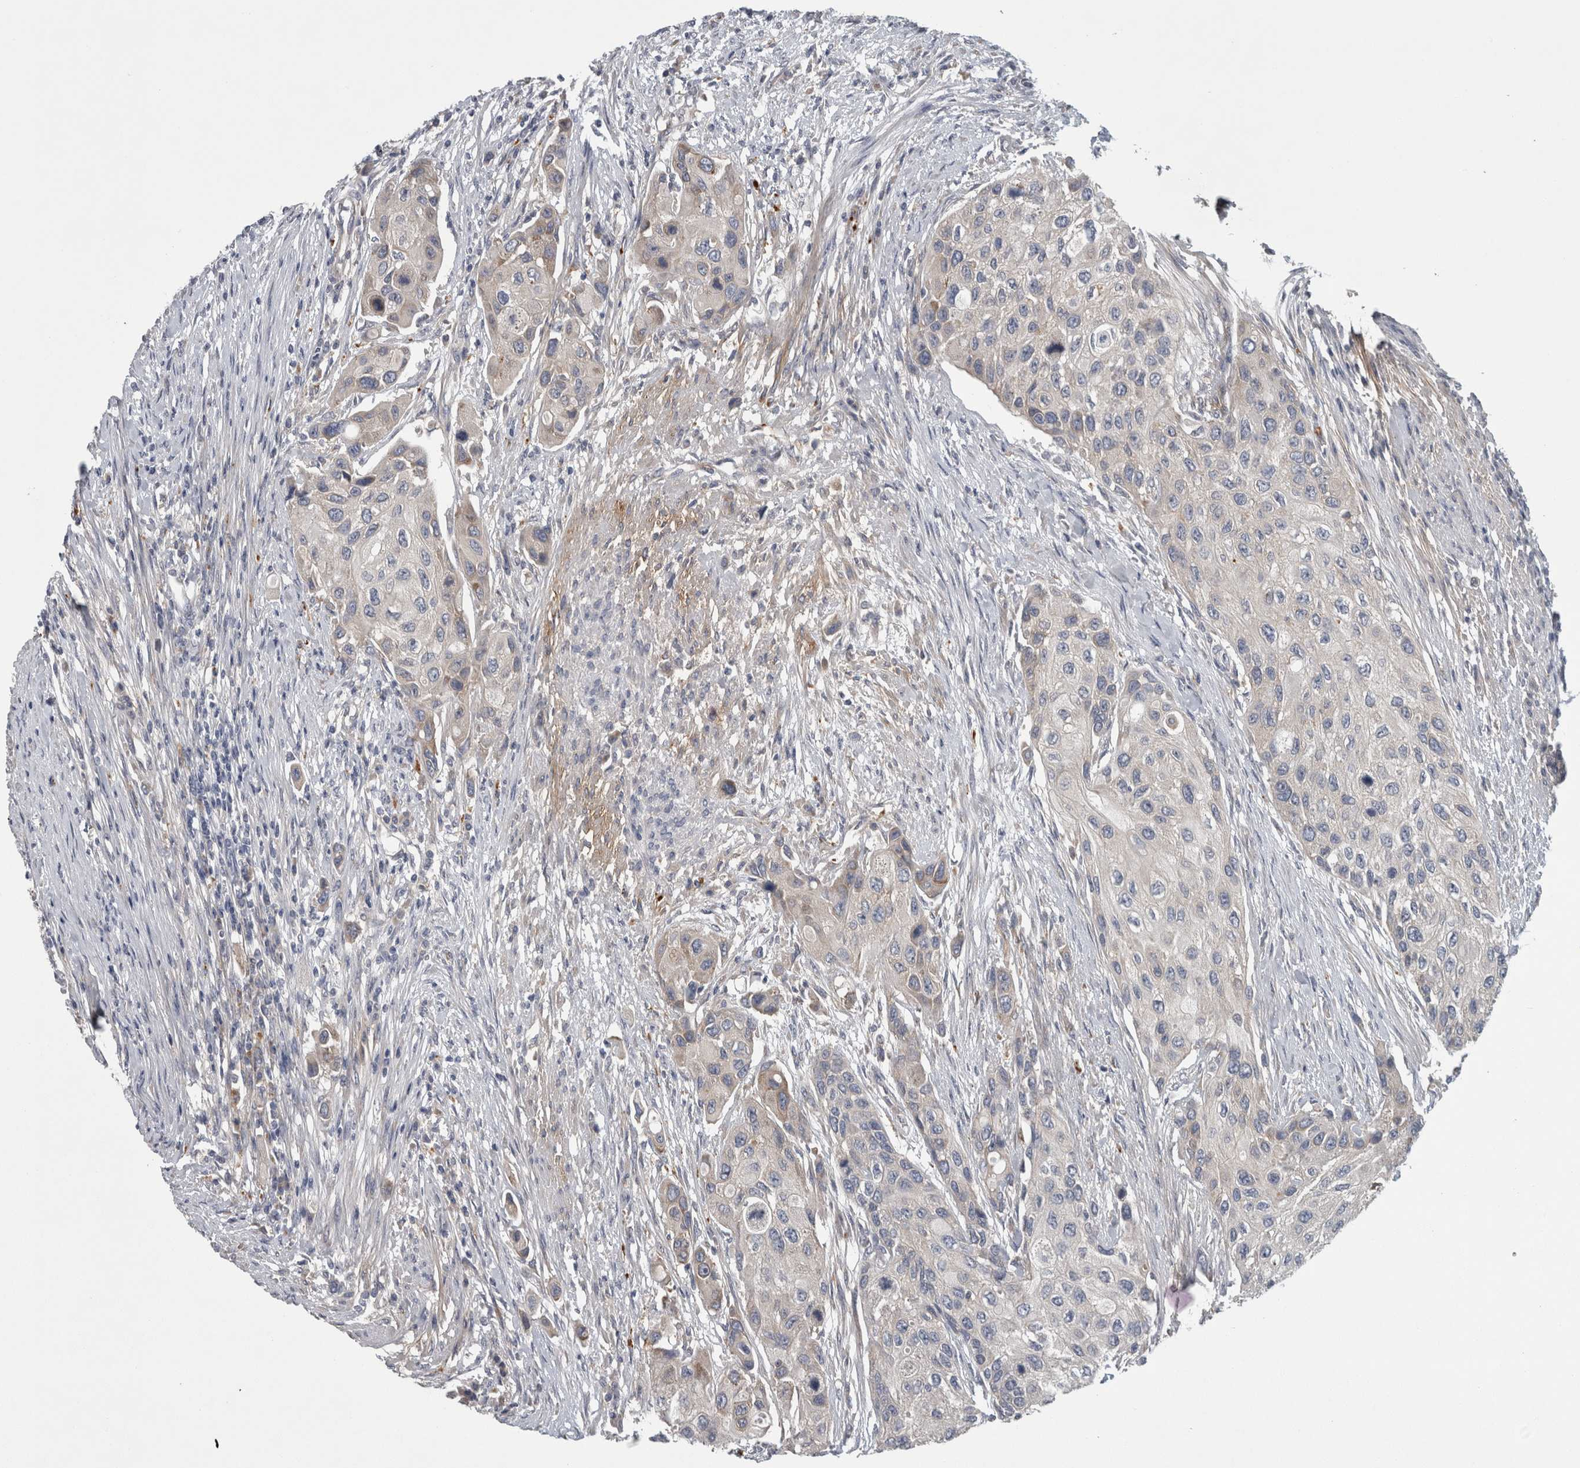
{"staining": {"intensity": "negative", "quantity": "none", "location": "none"}, "tissue": "urothelial cancer", "cell_type": "Tumor cells", "image_type": "cancer", "snomed": [{"axis": "morphology", "description": "Urothelial carcinoma, High grade"}, {"axis": "topography", "description": "Urinary bladder"}], "caption": "DAB immunohistochemical staining of human urothelial cancer displays no significant expression in tumor cells.", "gene": "ATXN2", "patient": {"sex": "female", "age": 56}}